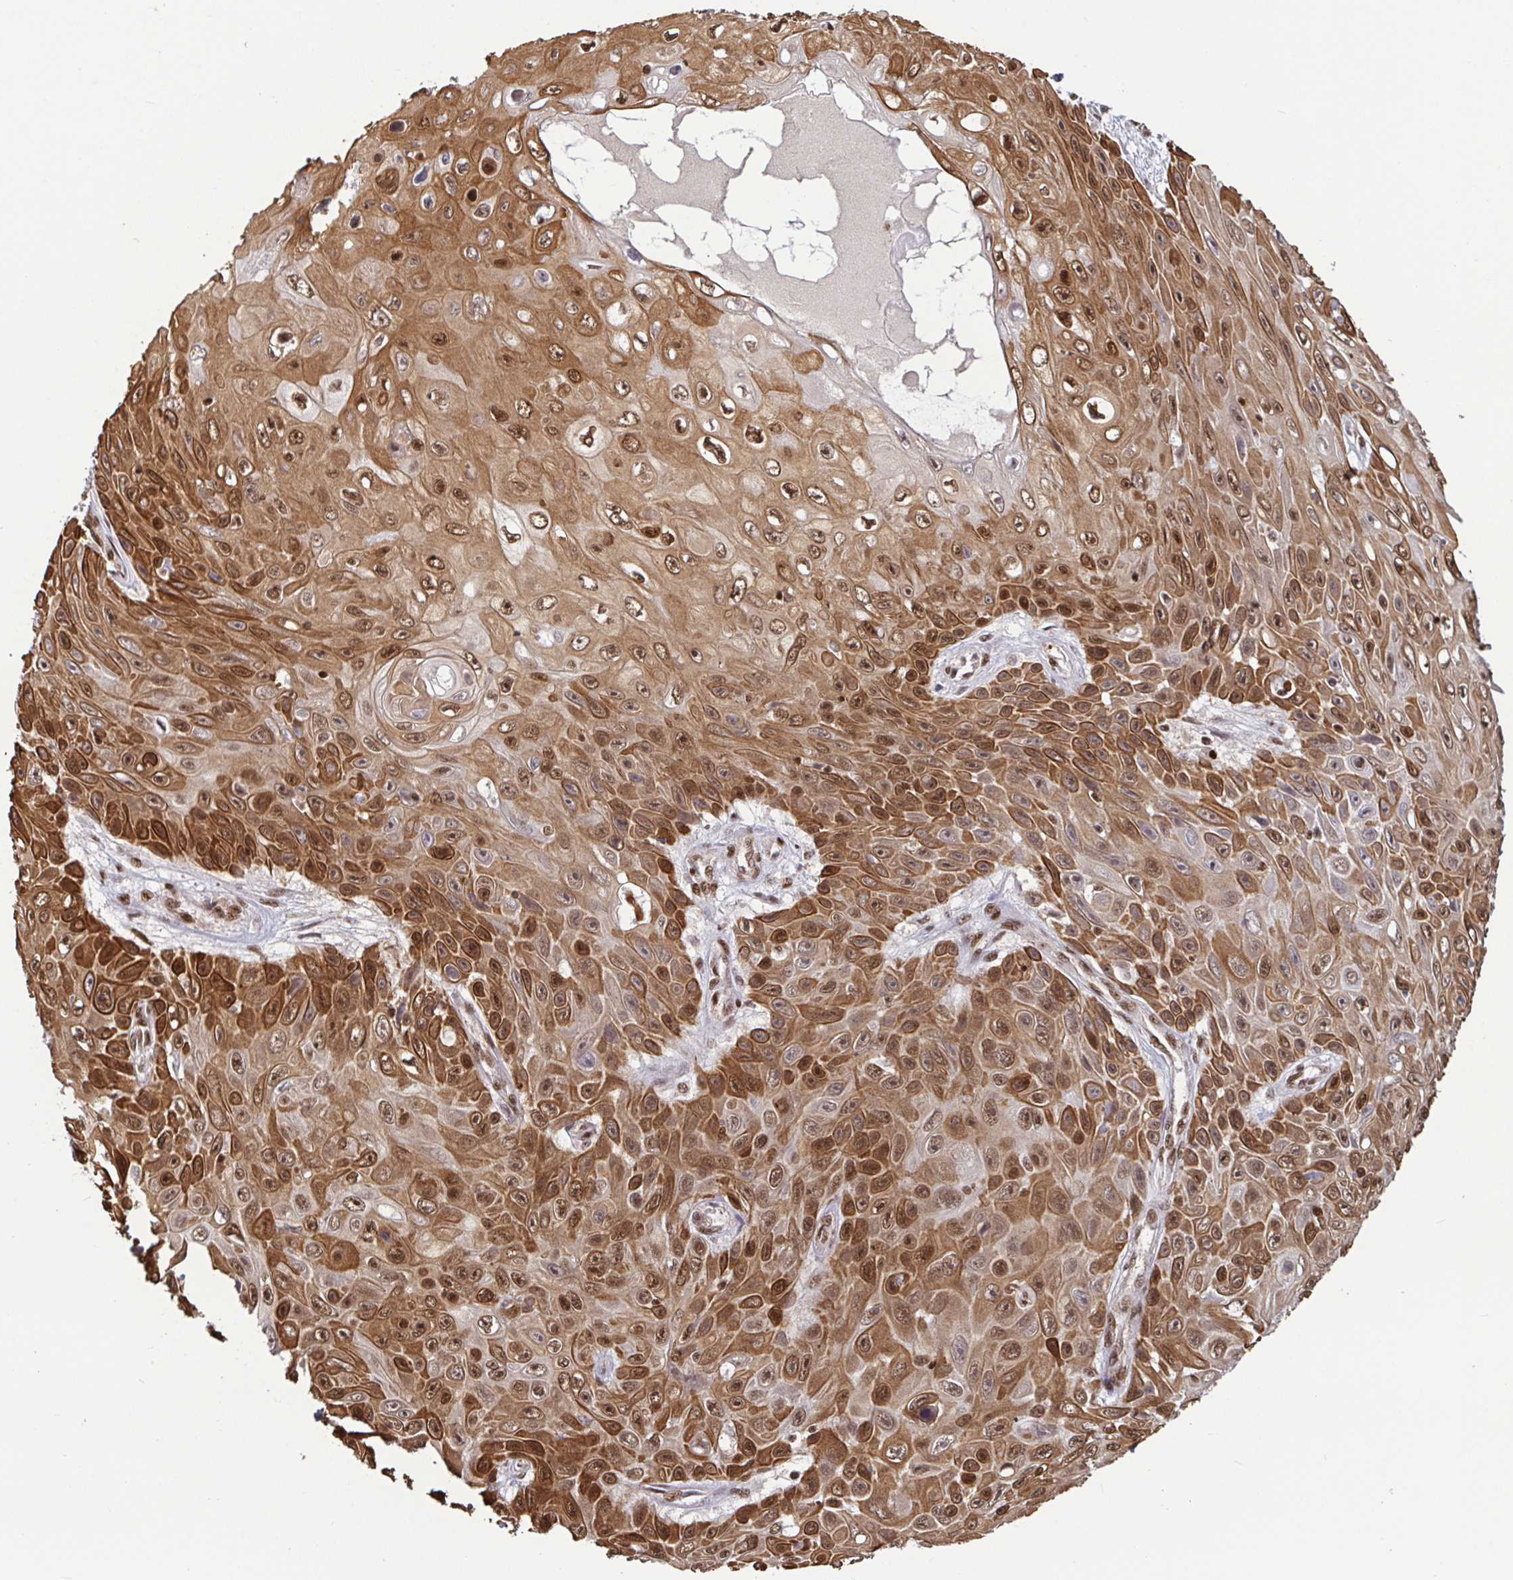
{"staining": {"intensity": "moderate", "quantity": ">75%", "location": "cytoplasmic/membranous,nuclear"}, "tissue": "skin cancer", "cell_type": "Tumor cells", "image_type": "cancer", "snomed": [{"axis": "morphology", "description": "Squamous cell carcinoma, NOS"}, {"axis": "topography", "description": "Skin"}], "caption": "The immunohistochemical stain highlights moderate cytoplasmic/membranous and nuclear positivity in tumor cells of squamous cell carcinoma (skin) tissue.", "gene": "SP3", "patient": {"sex": "male", "age": 82}}